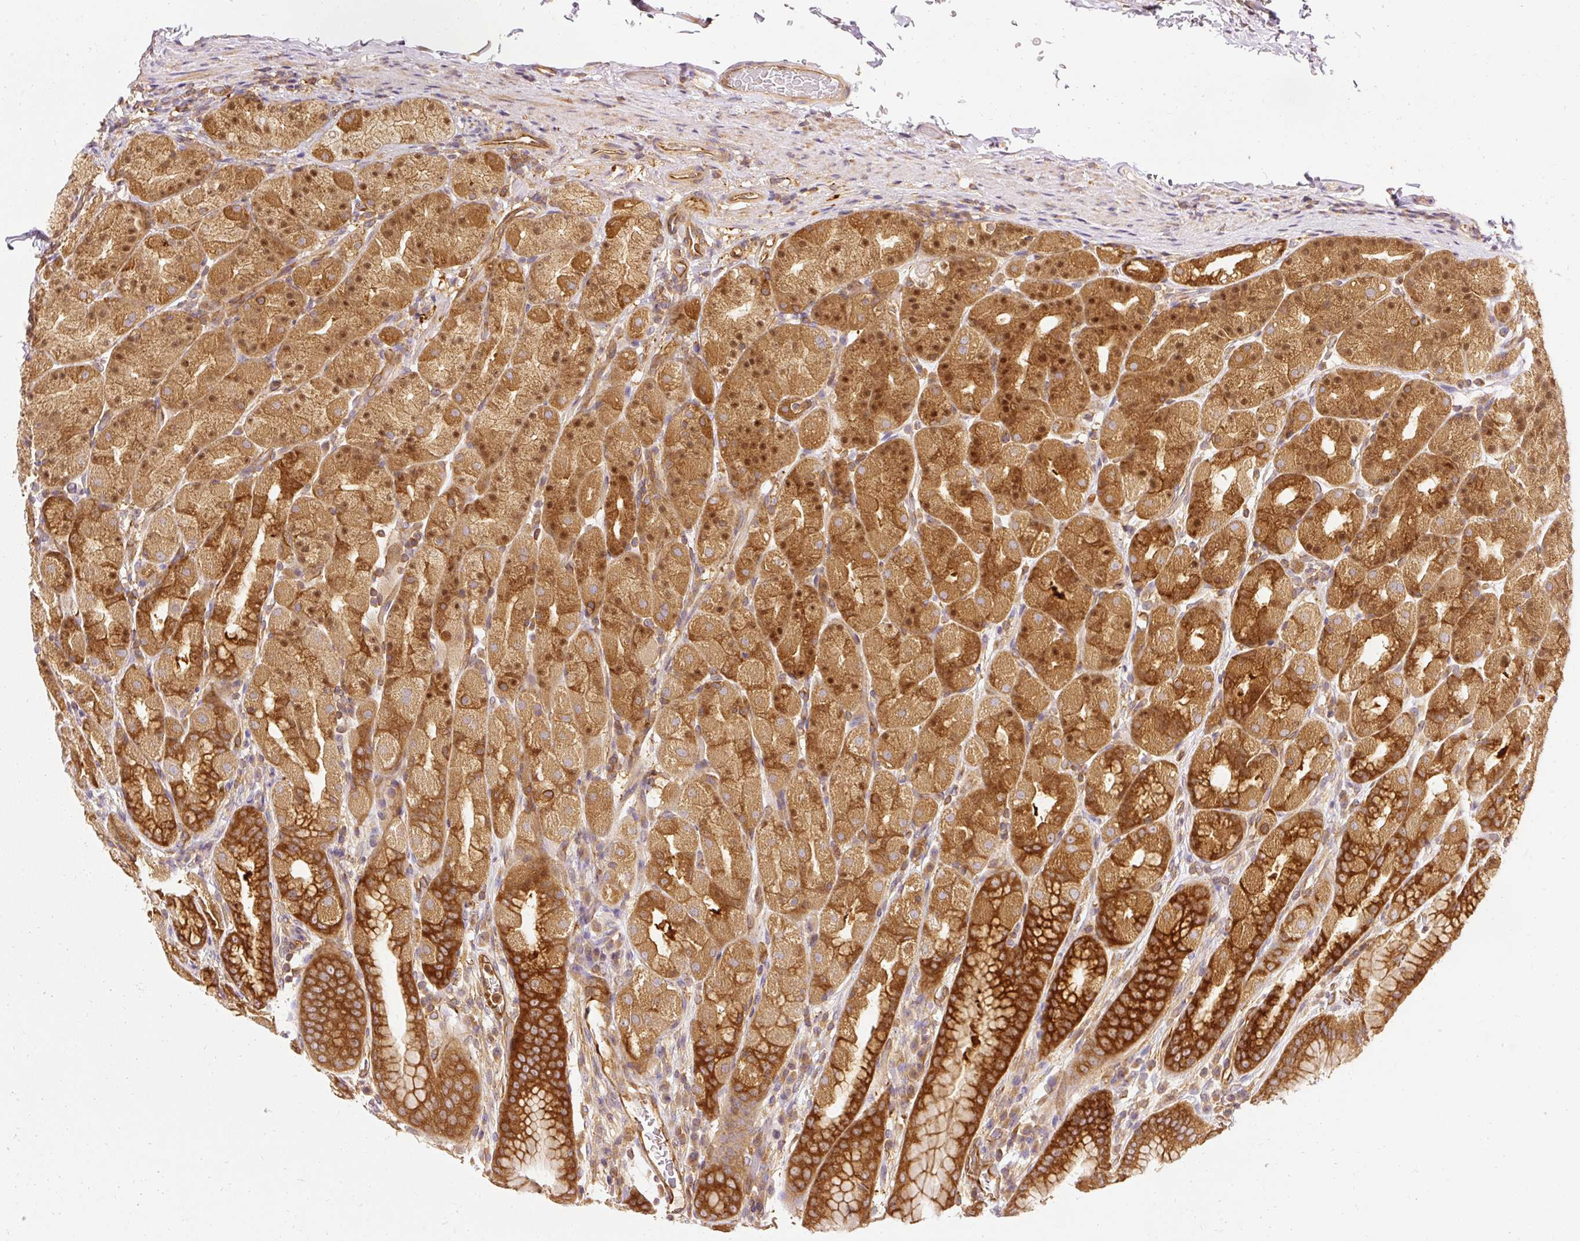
{"staining": {"intensity": "strong", "quantity": ">75%", "location": "cytoplasmic/membranous,nuclear"}, "tissue": "stomach", "cell_type": "Glandular cells", "image_type": "normal", "snomed": [{"axis": "morphology", "description": "Normal tissue, NOS"}, {"axis": "topography", "description": "Stomach, upper"}, {"axis": "topography", "description": "Stomach"}], "caption": "A high-resolution micrograph shows immunohistochemistry staining of unremarkable stomach, which reveals strong cytoplasmic/membranous,nuclear staining in approximately >75% of glandular cells.", "gene": "ARMH3", "patient": {"sex": "male", "age": 68}}